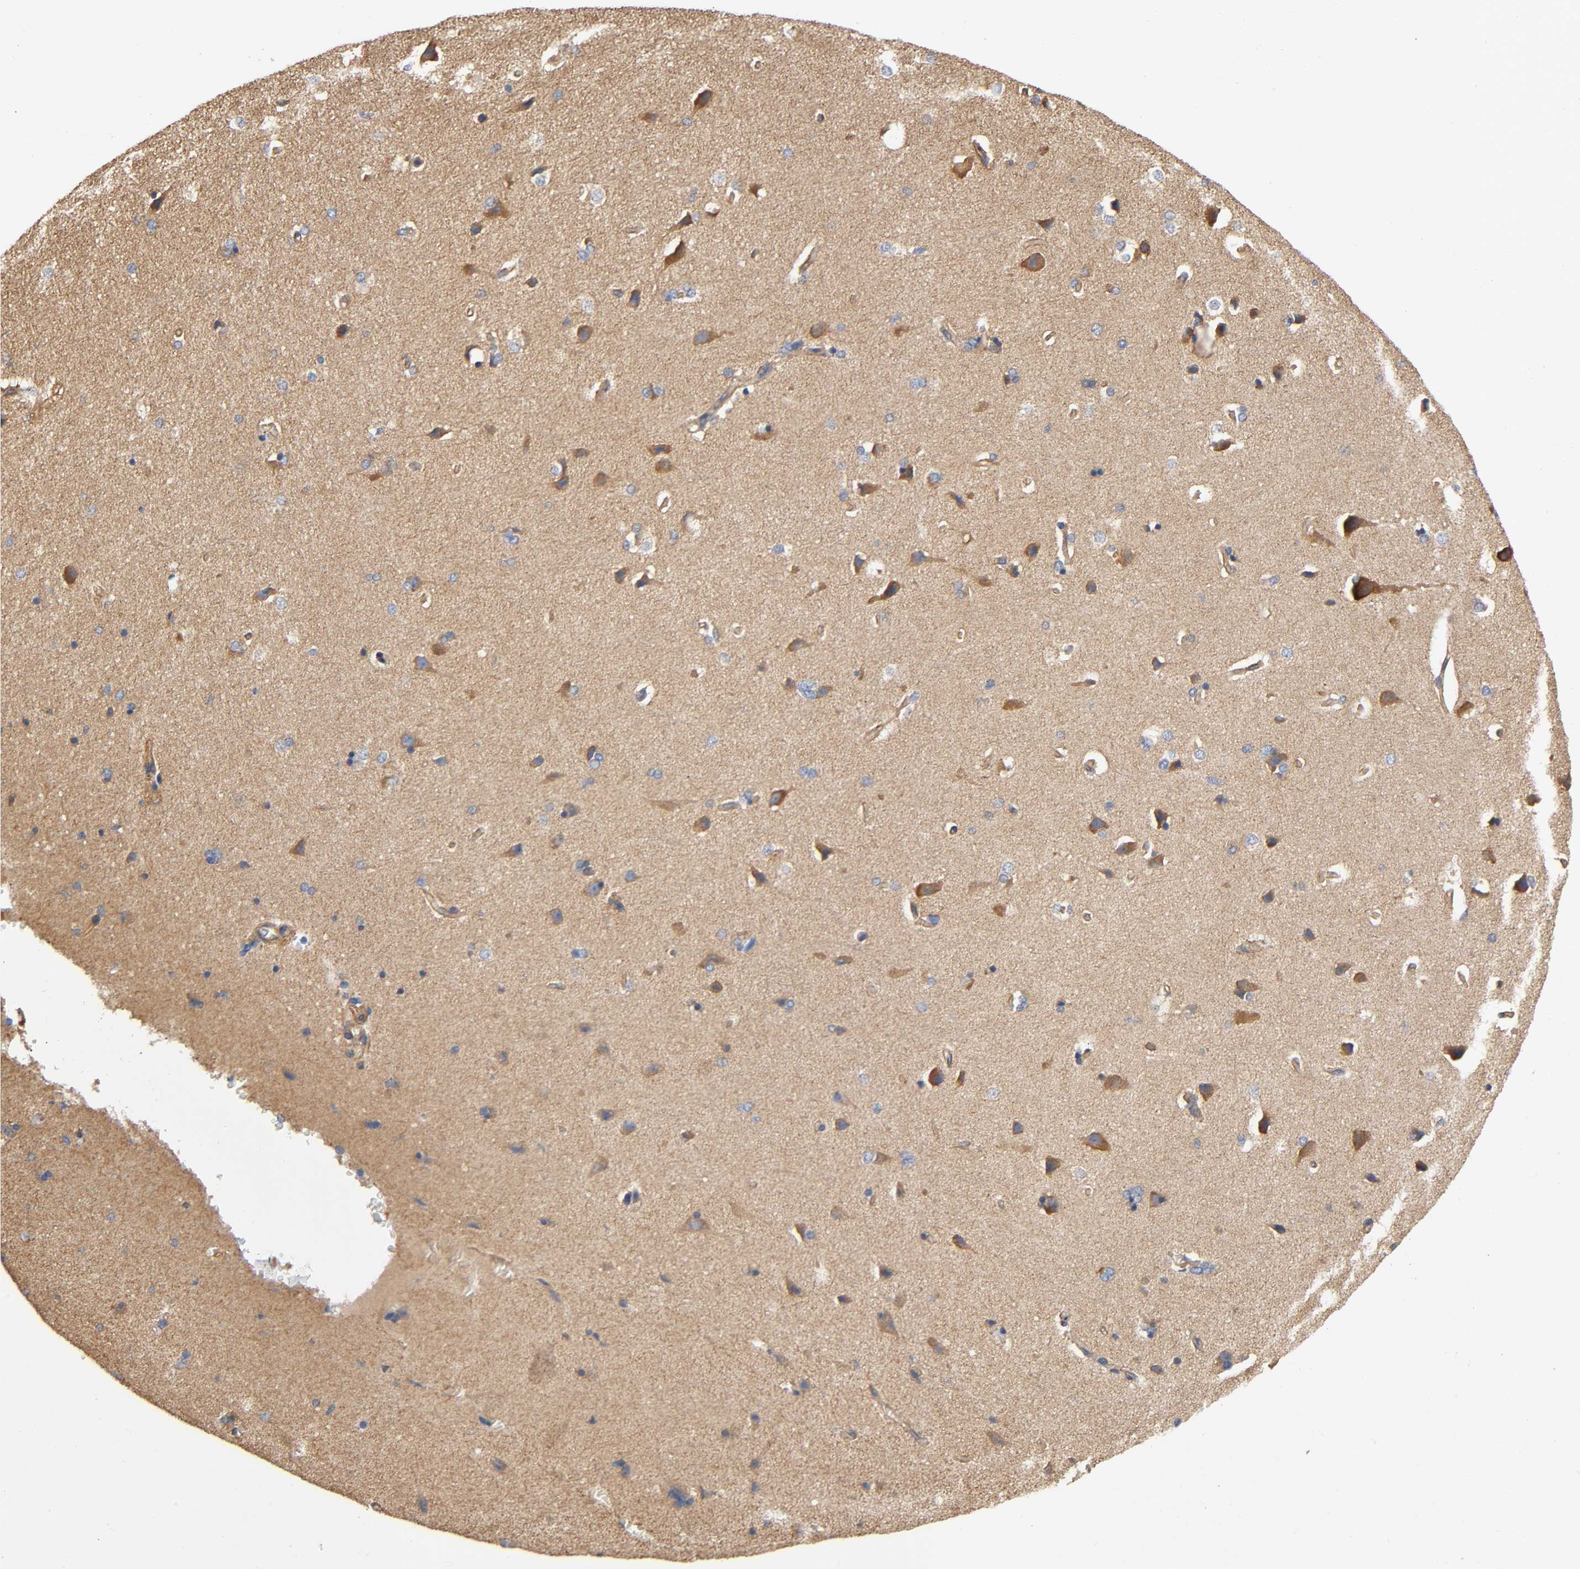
{"staining": {"intensity": "moderate", "quantity": ">75%", "location": "cytoplasmic/membranous"}, "tissue": "cerebral cortex", "cell_type": "Endothelial cells", "image_type": "normal", "snomed": [{"axis": "morphology", "description": "Normal tissue, NOS"}, {"axis": "topography", "description": "Cerebral cortex"}], "caption": "Immunohistochemistry (IHC) (DAB) staining of unremarkable human cerebral cortex displays moderate cytoplasmic/membranous protein staining in approximately >75% of endothelial cells.", "gene": "MARS1", "patient": {"sex": "male", "age": 62}}